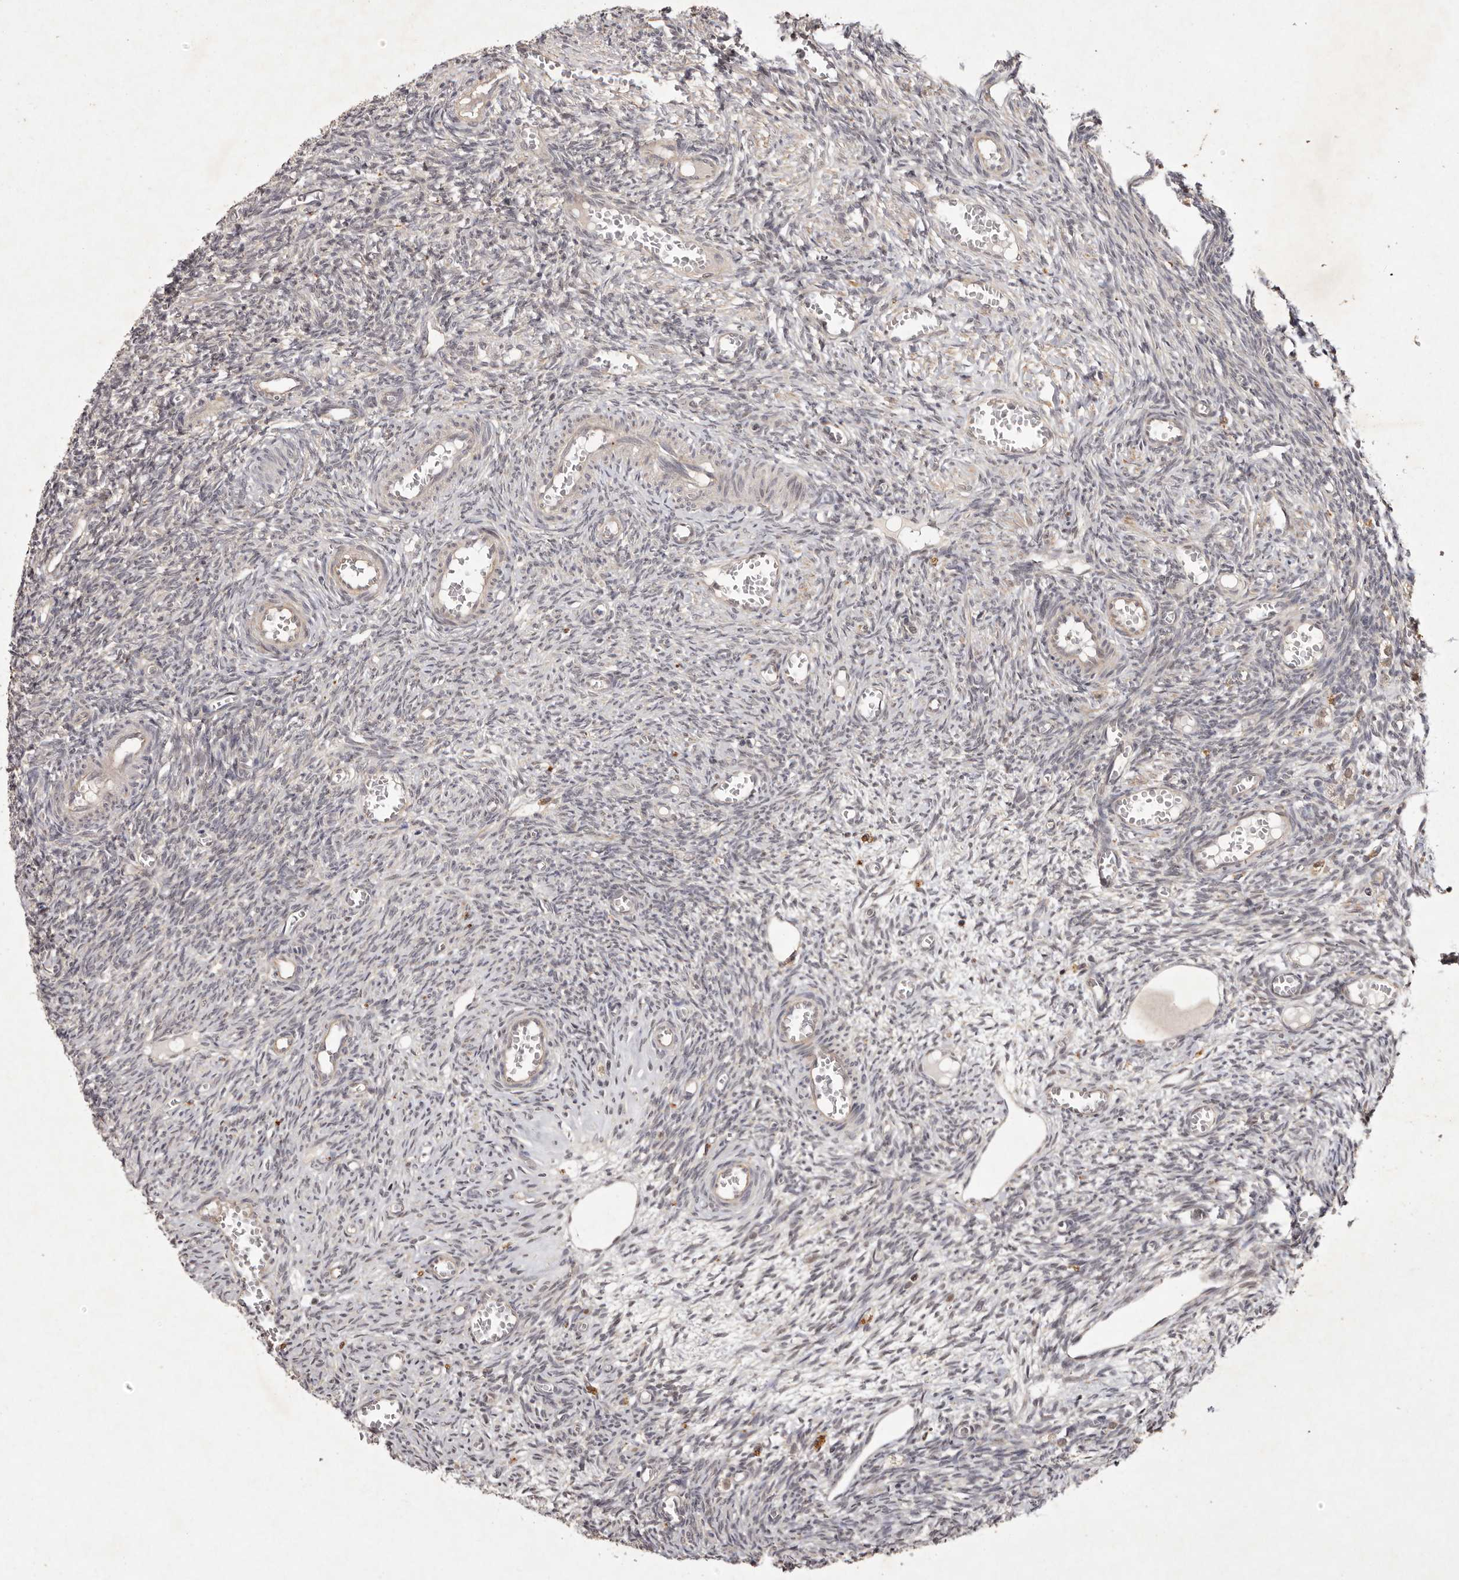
{"staining": {"intensity": "weak", "quantity": "<25%", "location": "nuclear"}, "tissue": "ovary", "cell_type": "Ovarian stroma cells", "image_type": "normal", "snomed": [{"axis": "morphology", "description": "Normal tissue, NOS"}, {"axis": "topography", "description": "Ovary"}], "caption": "IHC image of unremarkable ovary: human ovary stained with DAB (3,3'-diaminobenzidine) demonstrates no significant protein positivity in ovarian stroma cells.", "gene": "BUD31", "patient": {"sex": "female", "age": 27}}